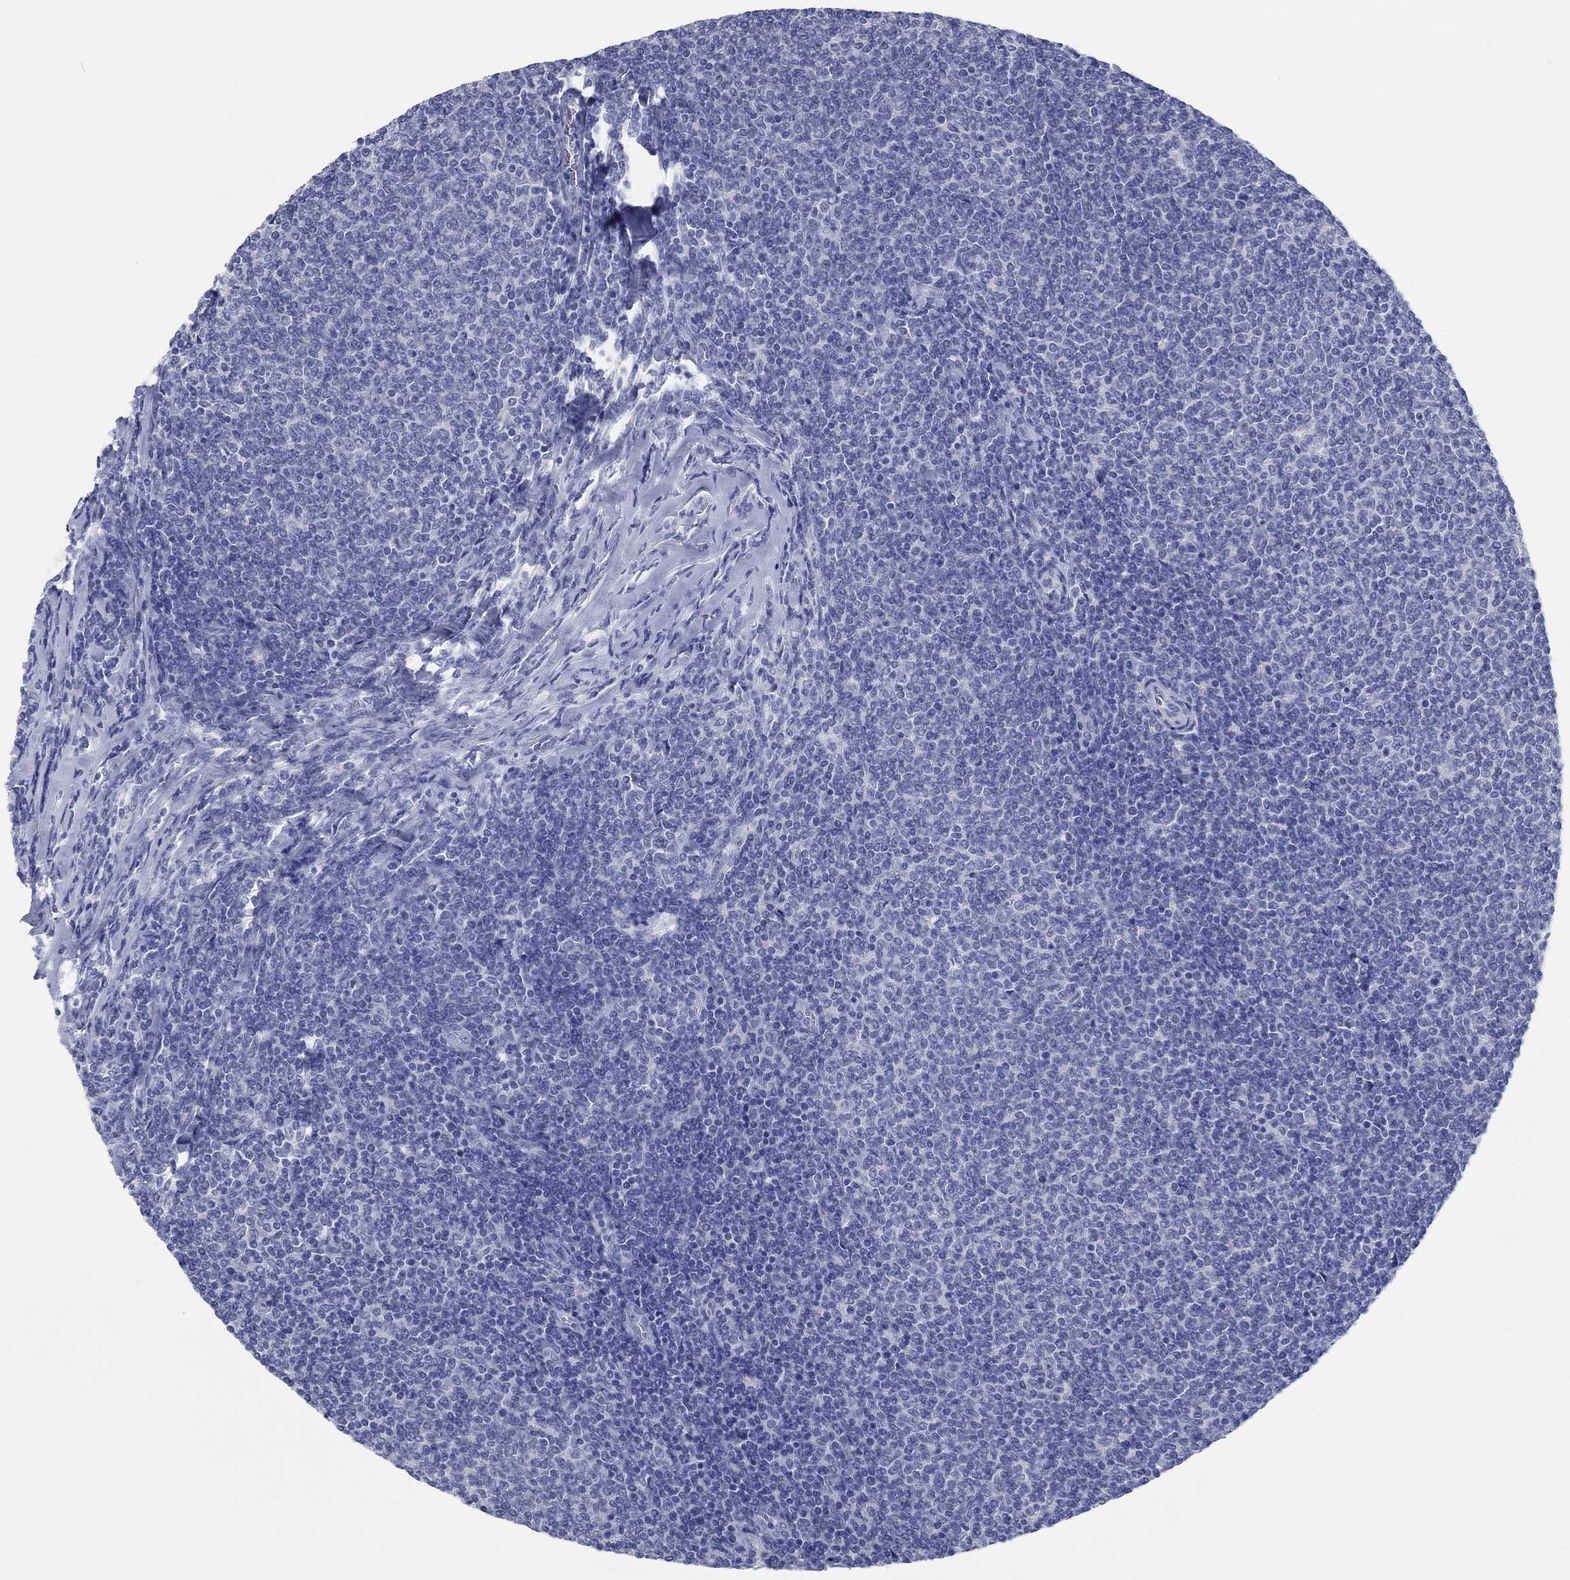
{"staining": {"intensity": "negative", "quantity": "none", "location": "none"}, "tissue": "lymphoma", "cell_type": "Tumor cells", "image_type": "cancer", "snomed": [{"axis": "morphology", "description": "Malignant lymphoma, non-Hodgkin's type, Low grade"}, {"axis": "topography", "description": "Lymph node"}], "caption": "Tumor cells show no significant expression in malignant lymphoma, non-Hodgkin's type (low-grade). (DAB immunohistochemistry (IHC), high magnification).", "gene": "ERICH3", "patient": {"sex": "male", "age": 52}}